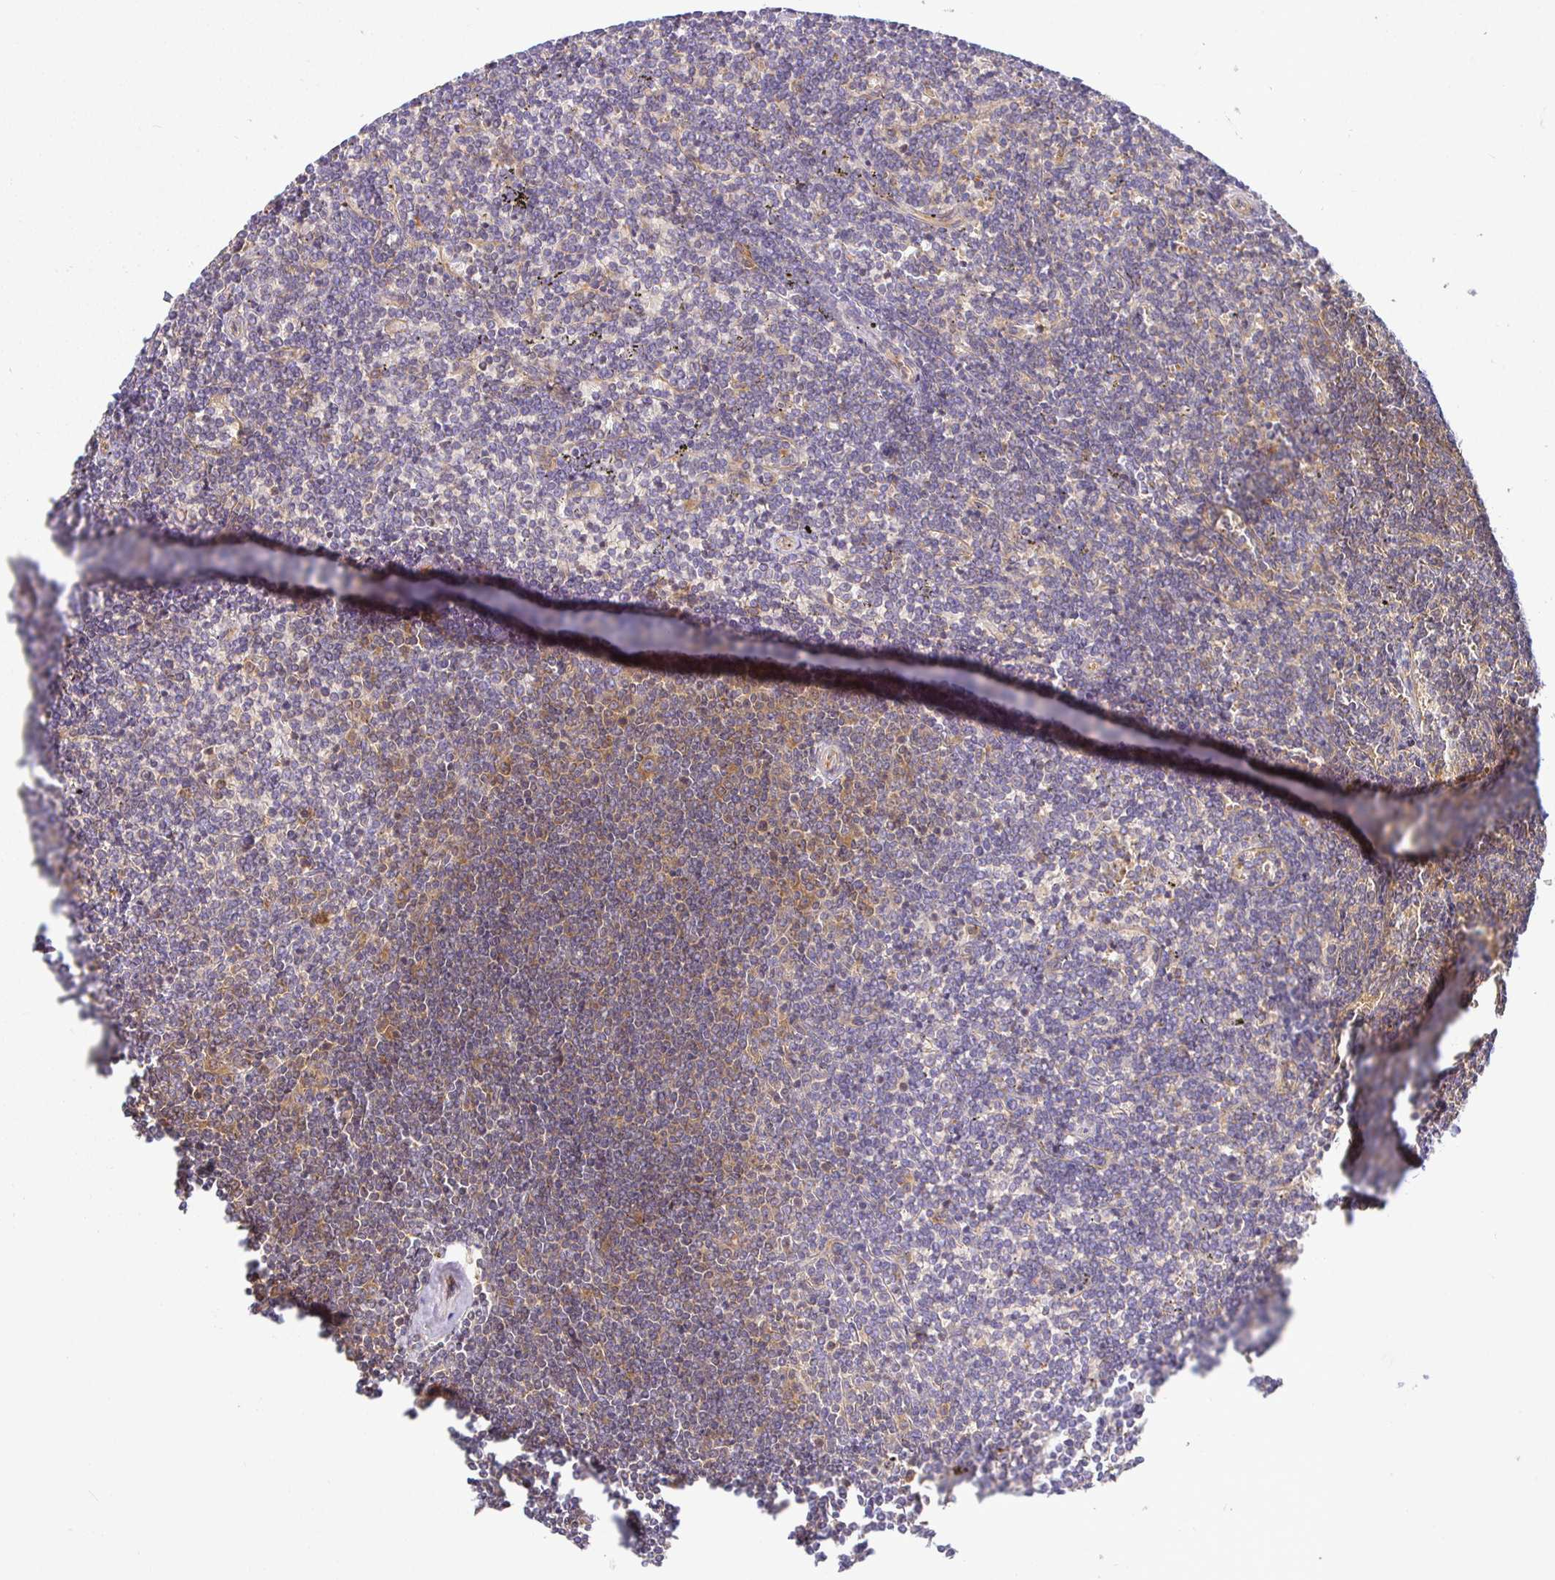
{"staining": {"intensity": "negative", "quantity": "none", "location": "none"}, "tissue": "lymphoma", "cell_type": "Tumor cells", "image_type": "cancer", "snomed": [{"axis": "morphology", "description": "Malignant lymphoma, non-Hodgkin's type, Low grade"}, {"axis": "topography", "description": "Spleen"}], "caption": "IHC of malignant lymphoma, non-Hodgkin's type (low-grade) demonstrates no positivity in tumor cells.", "gene": "IRAK1", "patient": {"sex": "male", "age": 78}}